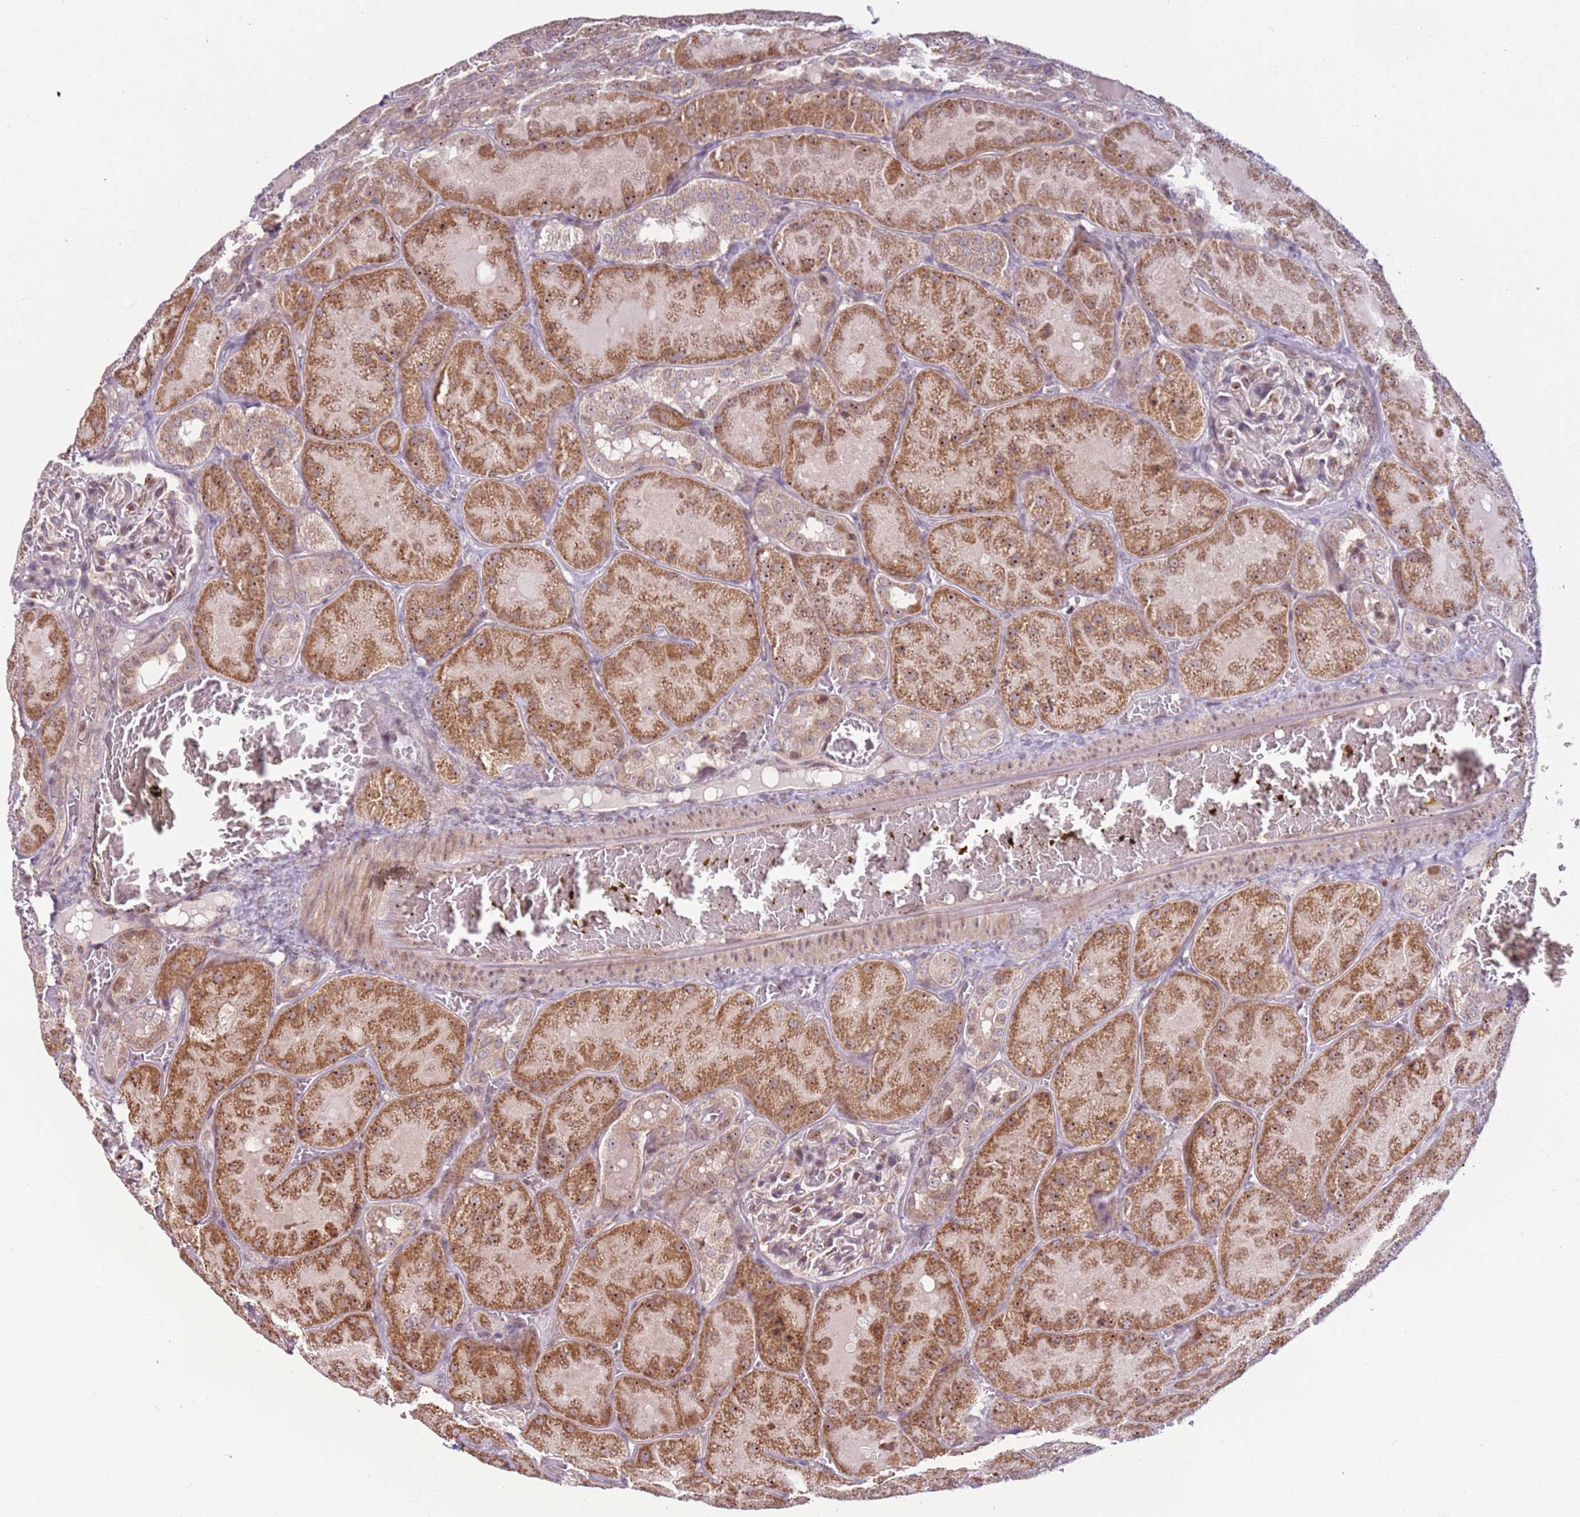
{"staining": {"intensity": "moderate", "quantity": "<25%", "location": "cytoplasmic/membranous,nuclear"}, "tissue": "kidney", "cell_type": "Cells in glomeruli", "image_type": "normal", "snomed": [{"axis": "morphology", "description": "Normal tissue, NOS"}, {"axis": "topography", "description": "Kidney"}], "caption": "A micrograph of kidney stained for a protein reveals moderate cytoplasmic/membranous,nuclear brown staining in cells in glomeruli.", "gene": "UCMA", "patient": {"sex": "male", "age": 28}}